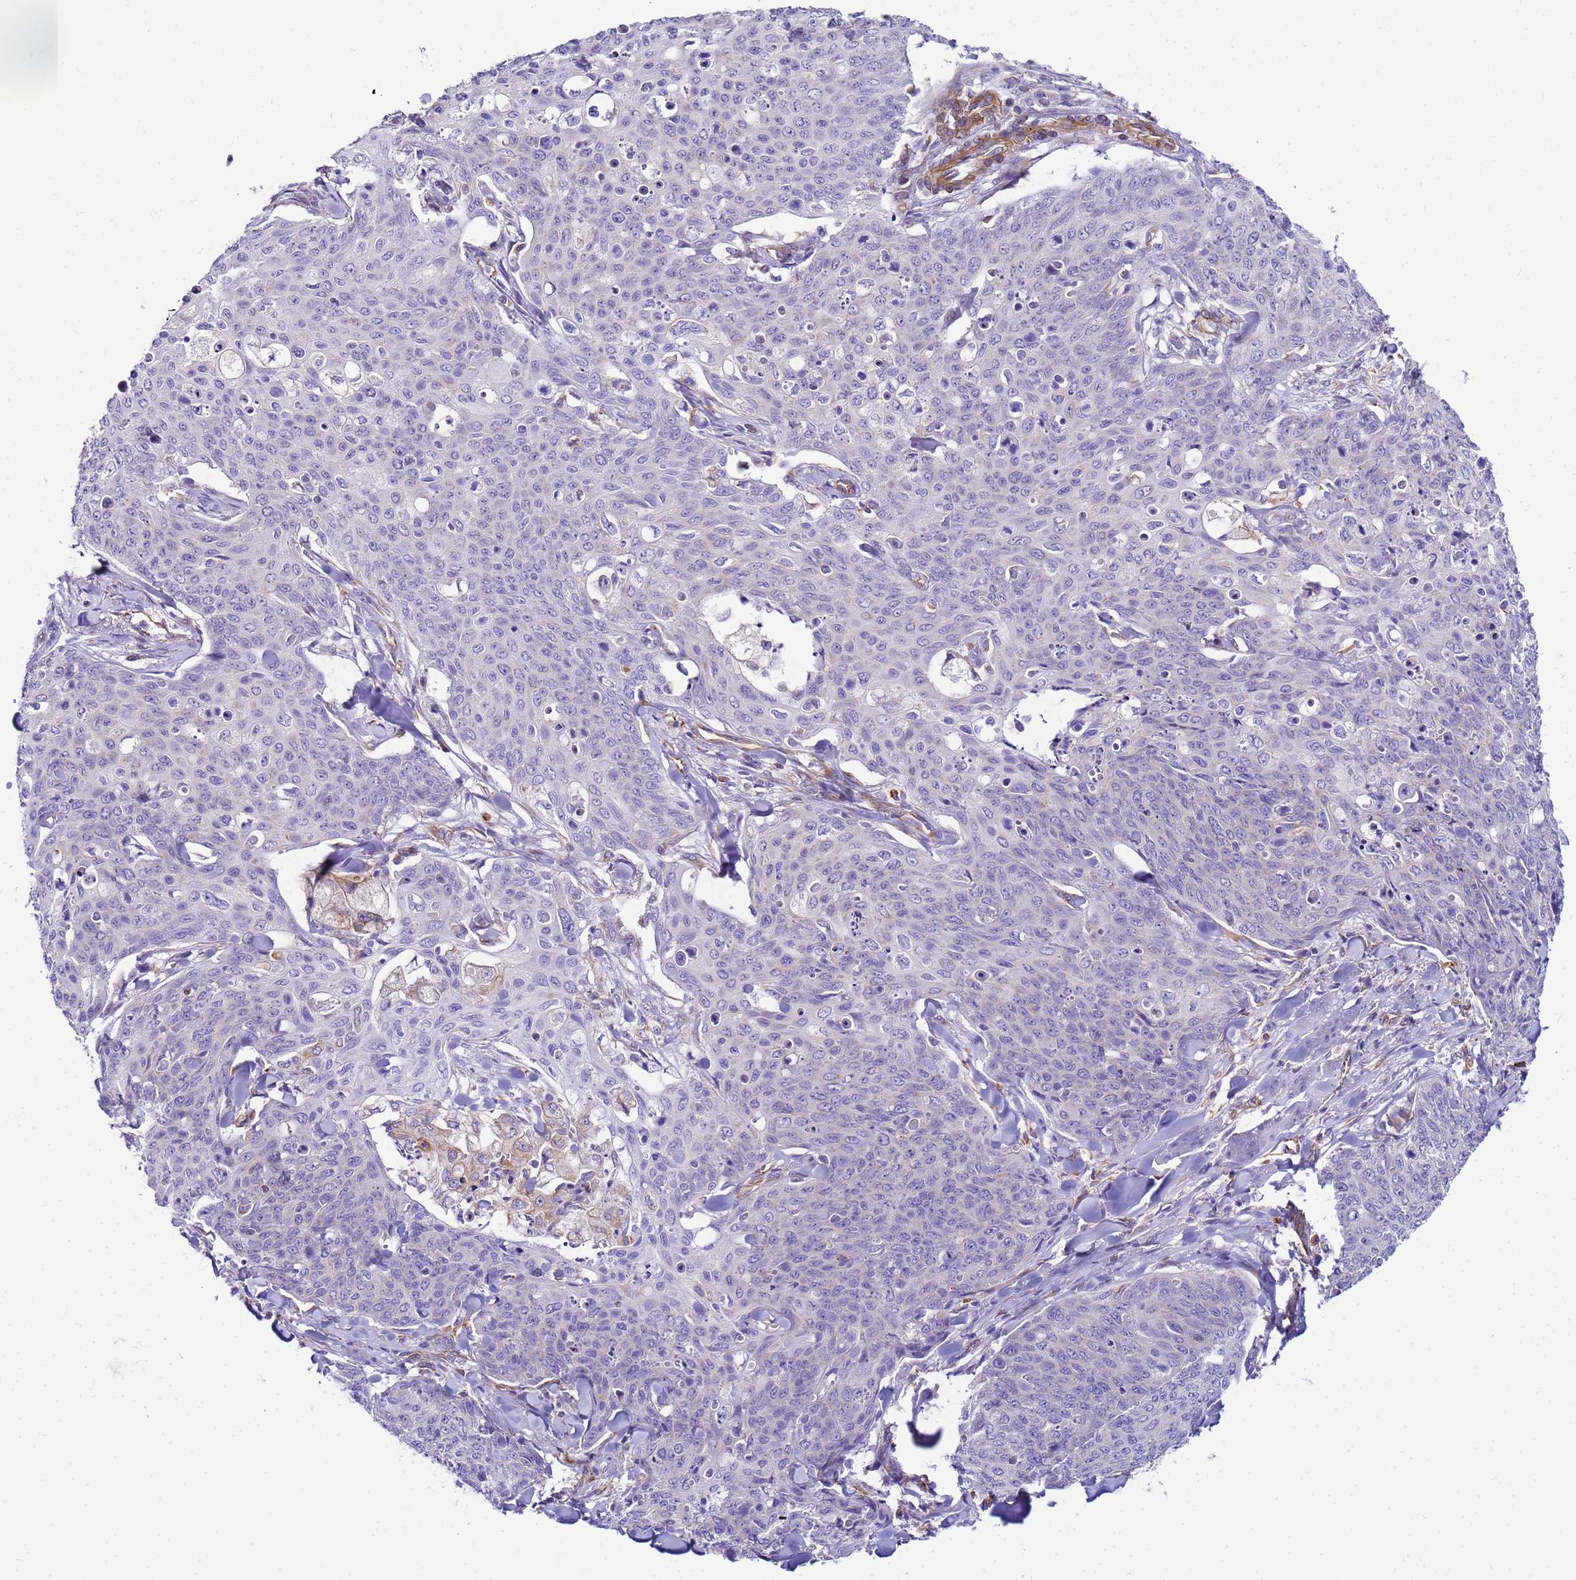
{"staining": {"intensity": "negative", "quantity": "none", "location": "none"}, "tissue": "skin cancer", "cell_type": "Tumor cells", "image_type": "cancer", "snomed": [{"axis": "morphology", "description": "Squamous cell carcinoma, NOS"}, {"axis": "topography", "description": "Skin"}, {"axis": "topography", "description": "Vulva"}], "caption": "This is a photomicrograph of IHC staining of skin cancer (squamous cell carcinoma), which shows no expression in tumor cells.", "gene": "UBXN2B", "patient": {"sex": "female", "age": 85}}